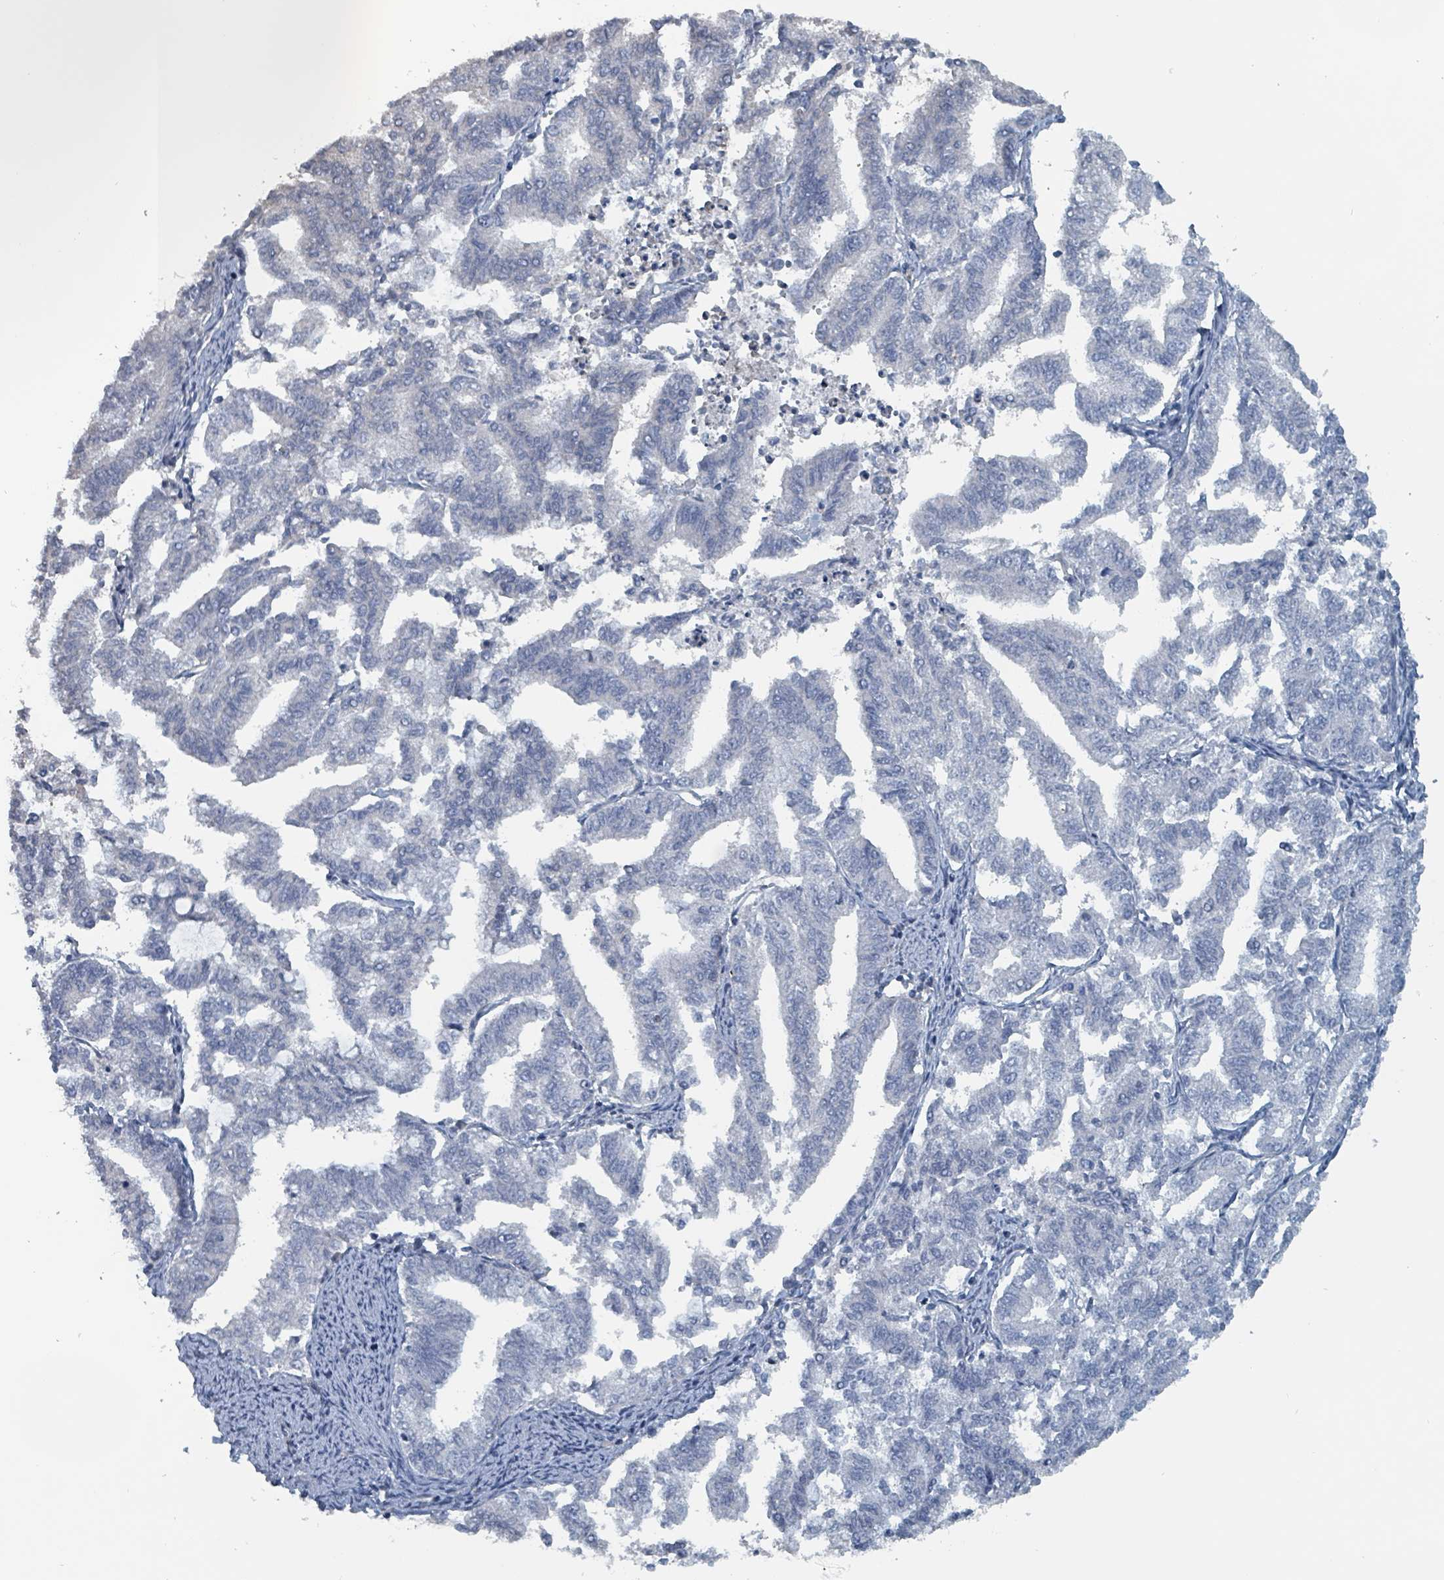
{"staining": {"intensity": "negative", "quantity": "none", "location": "none"}, "tissue": "endometrial cancer", "cell_type": "Tumor cells", "image_type": "cancer", "snomed": [{"axis": "morphology", "description": "Adenocarcinoma, NOS"}, {"axis": "topography", "description": "Endometrium"}], "caption": "There is no significant positivity in tumor cells of adenocarcinoma (endometrial).", "gene": "BIVM", "patient": {"sex": "female", "age": 79}}